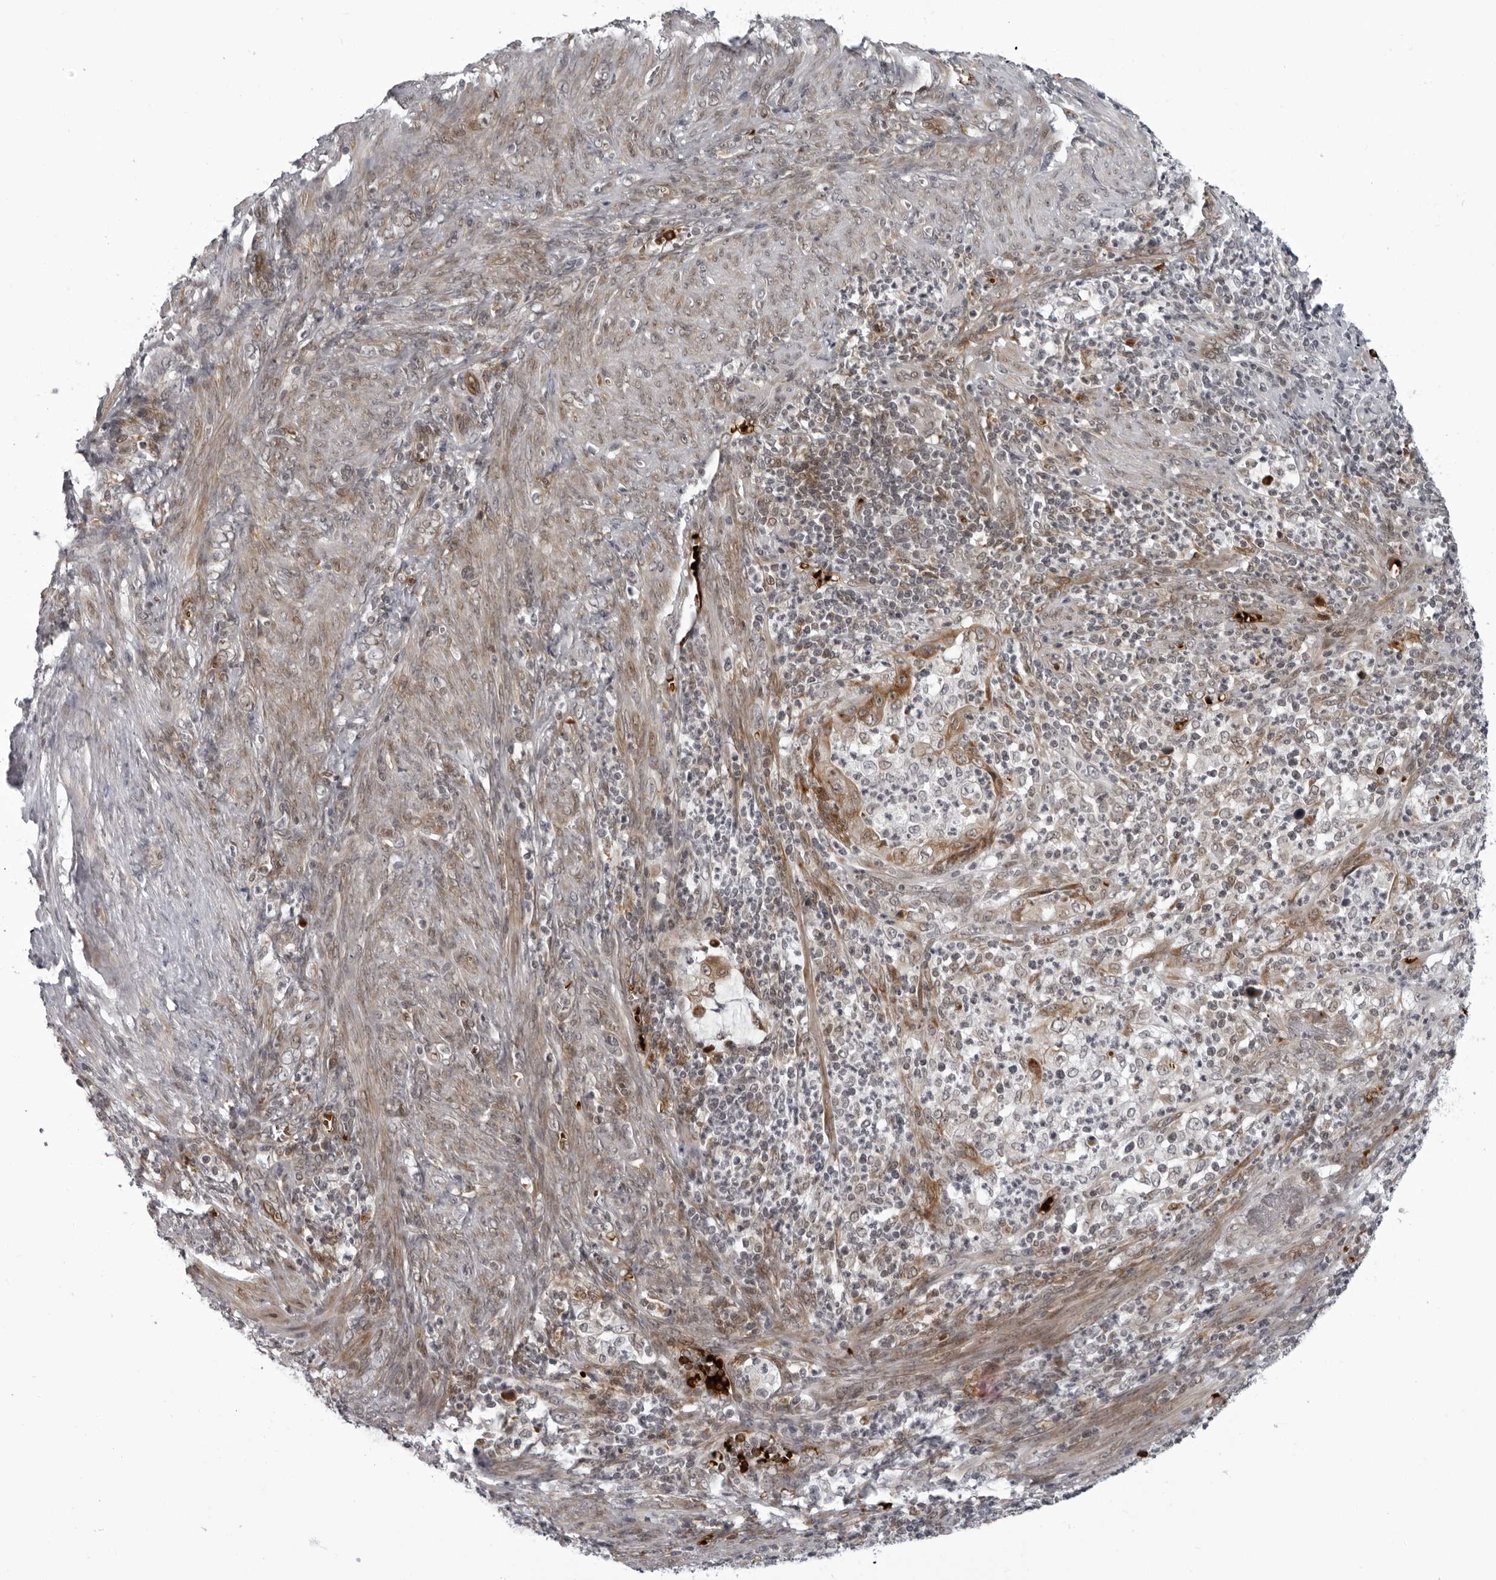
{"staining": {"intensity": "moderate", "quantity": ">75%", "location": "cytoplasmic/membranous"}, "tissue": "endometrial cancer", "cell_type": "Tumor cells", "image_type": "cancer", "snomed": [{"axis": "morphology", "description": "Adenocarcinoma, NOS"}, {"axis": "topography", "description": "Endometrium"}], "caption": "Endometrial cancer (adenocarcinoma) stained for a protein (brown) demonstrates moderate cytoplasmic/membranous positive positivity in approximately >75% of tumor cells.", "gene": "THOP1", "patient": {"sex": "female", "age": 51}}